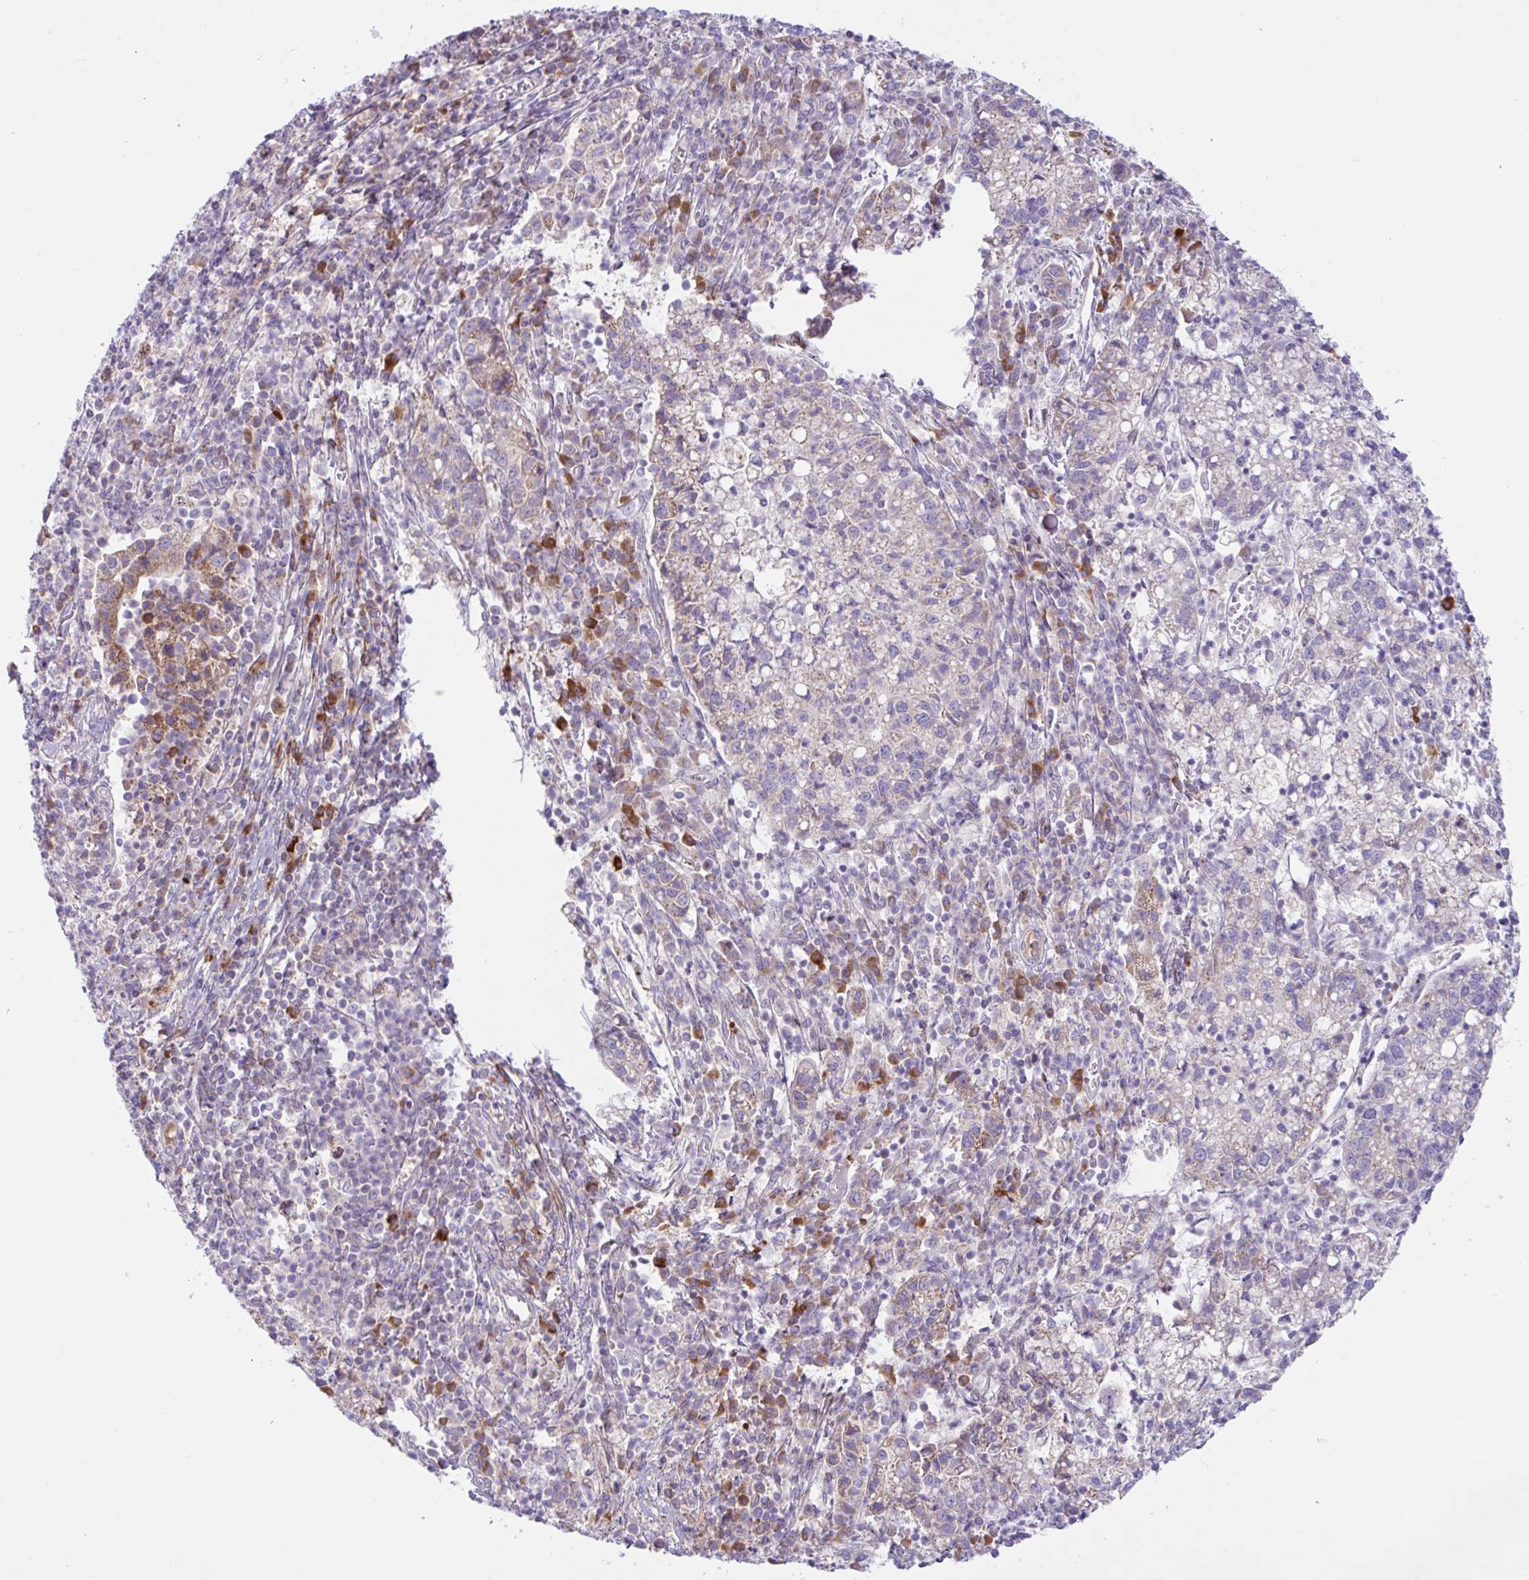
{"staining": {"intensity": "weak", "quantity": "25%-75%", "location": "cytoplasmic/membranous"}, "tissue": "cervical cancer", "cell_type": "Tumor cells", "image_type": "cancer", "snomed": [{"axis": "morphology", "description": "Normal tissue, NOS"}, {"axis": "morphology", "description": "Adenocarcinoma, NOS"}, {"axis": "topography", "description": "Cervix"}], "caption": "Protein staining by immunohistochemistry (IHC) shows weak cytoplasmic/membranous positivity in about 25%-75% of tumor cells in cervical cancer (adenocarcinoma). (DAB (3,3'-diaminobenzidine) IHC, brown staining for protein, blue staining for nuclei).", "gene": "CHDH", "patient": {"sex": "female", "age": 44}}